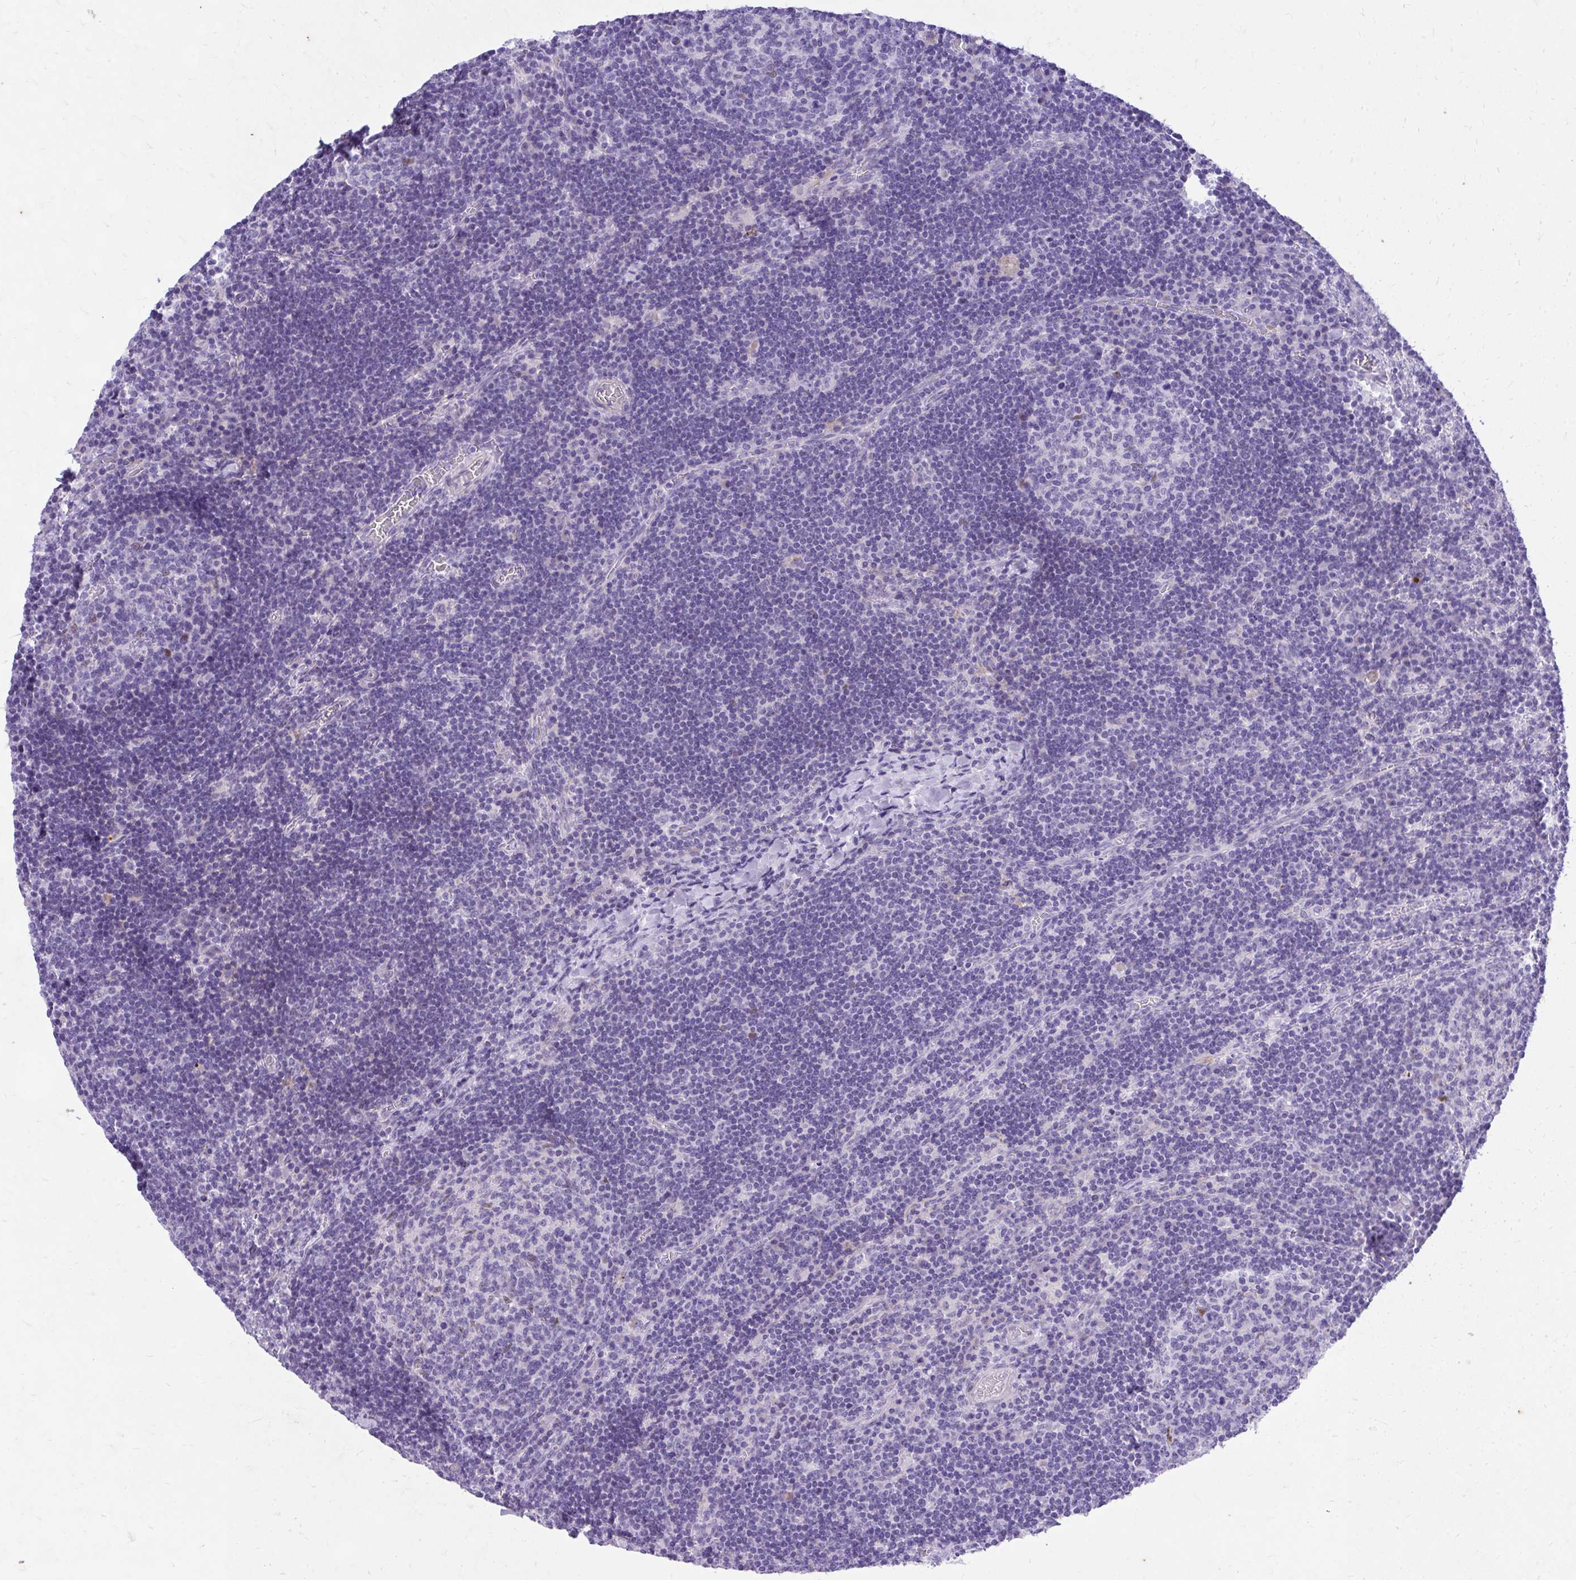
{"staining": {"intensity": "moderate", "quantity": "<25%", "location": "nuclear"}, "tissue": "lymph node", "cell_type": "Germinal center cells", "image_type": "normal", "snomed": [{"axis": "morphology", "description": "Normal tissue, NOS"}, {"axis": "topography", "description": "Lymph node"}], "caption": "A histopathology image of lymph node stained for a protein demonstrates moderate nuclear brown staining in germinal center cells.", "gene": "KLK1", "patient": {"sex": "male", "age": 67}}